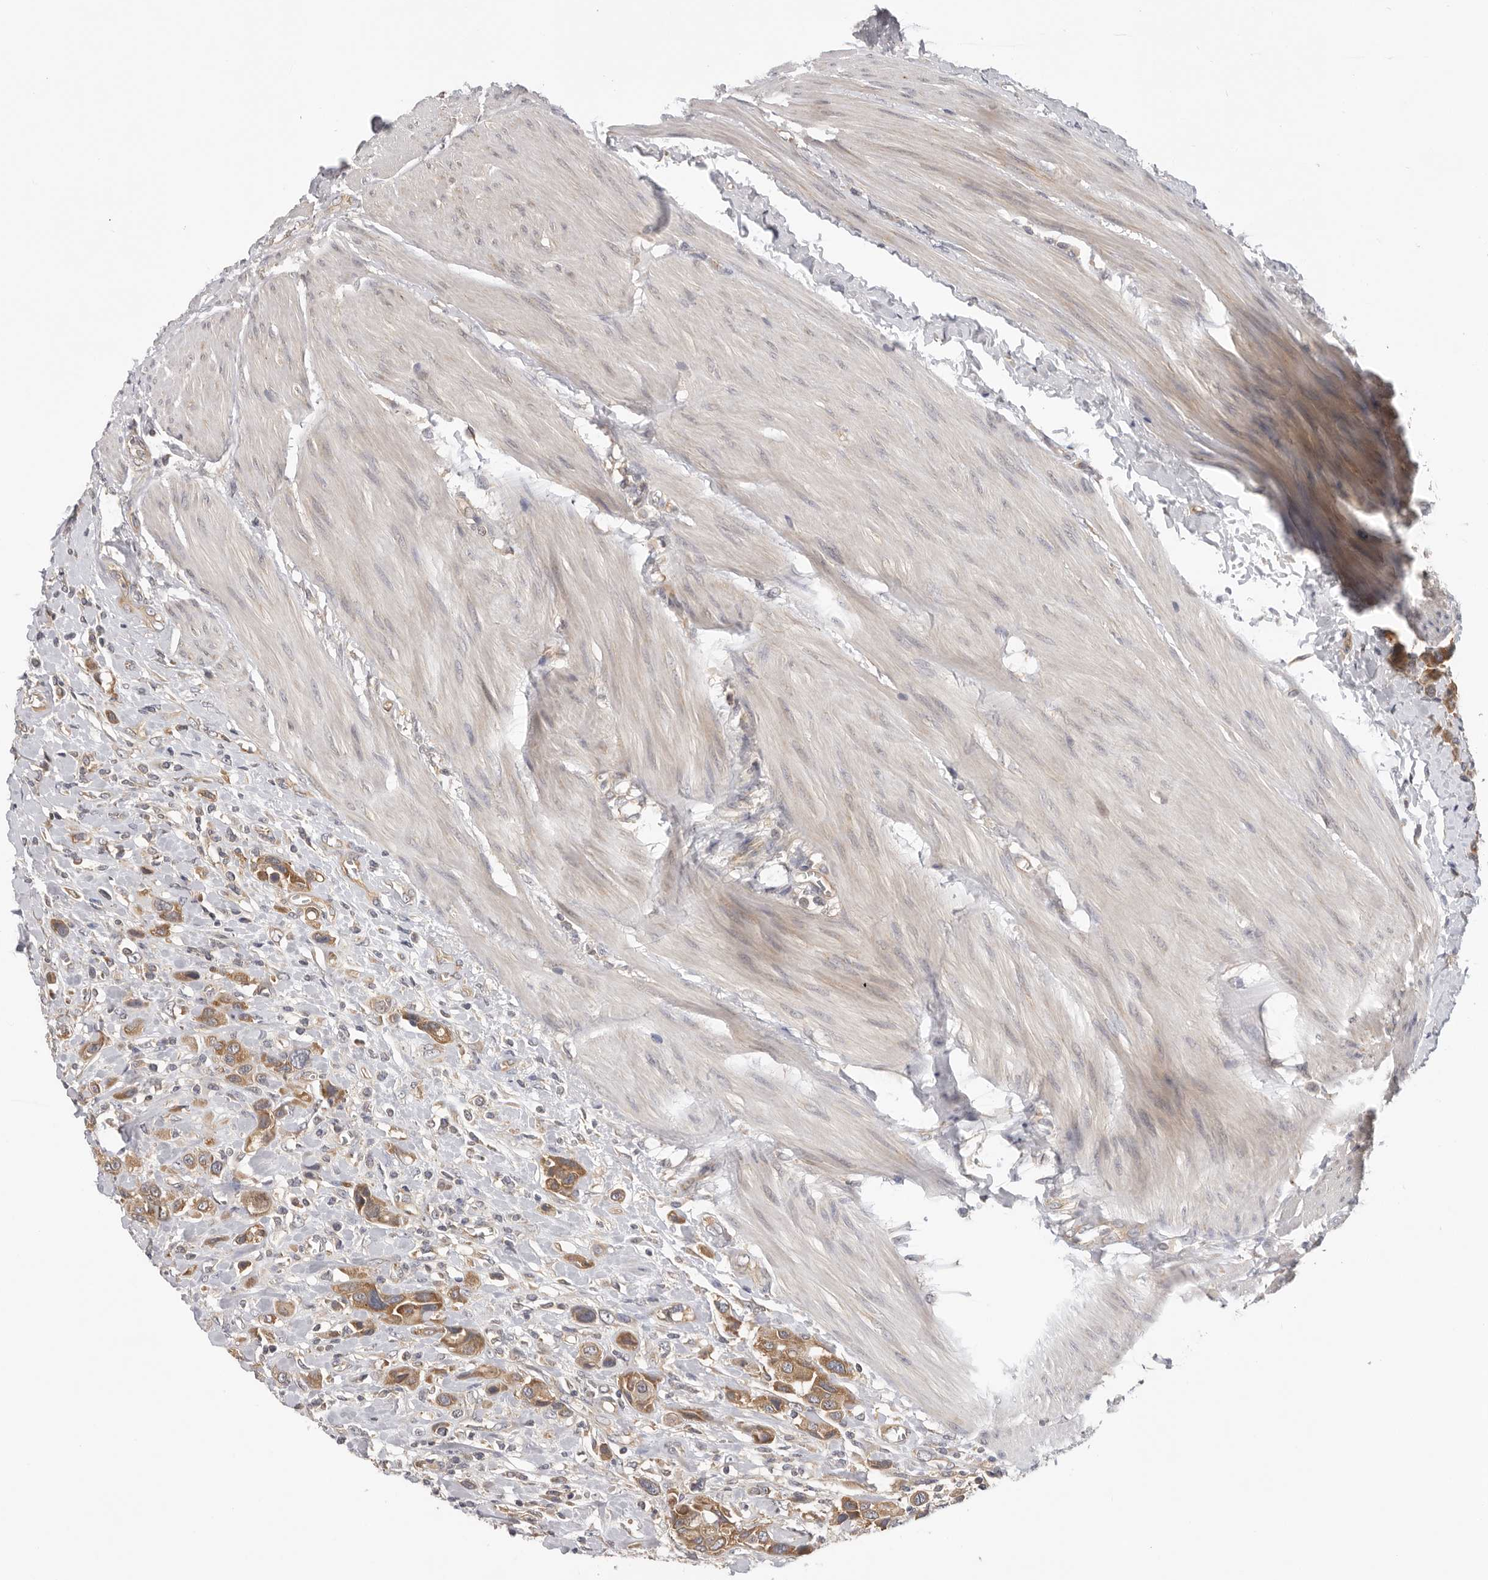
{"staining": {"intensity": "moderate", "quantity": ">75%", "location": "cytoplasmic/membranous"}, "tissue": "urothelial cancer", "cell_type": "Tumor cells", "image_type": "cancer", "snomed": [{"axis": "morphology", "description": "Urothelial carcinoma, High grade"}, {"axis": "topography", "description": "Urinary bladder"}], "caption": "Urothelial cancer was stained to show a protein in brown. There is medium levels of moderate cytoplasmic/membranous positivity in about >75% of tumor cells. Ihc stains the protein of interest in brown and the nuclei are stained blue.", "gene": "PPP1R42", "patient": {"sex": "male", "age": 50}}